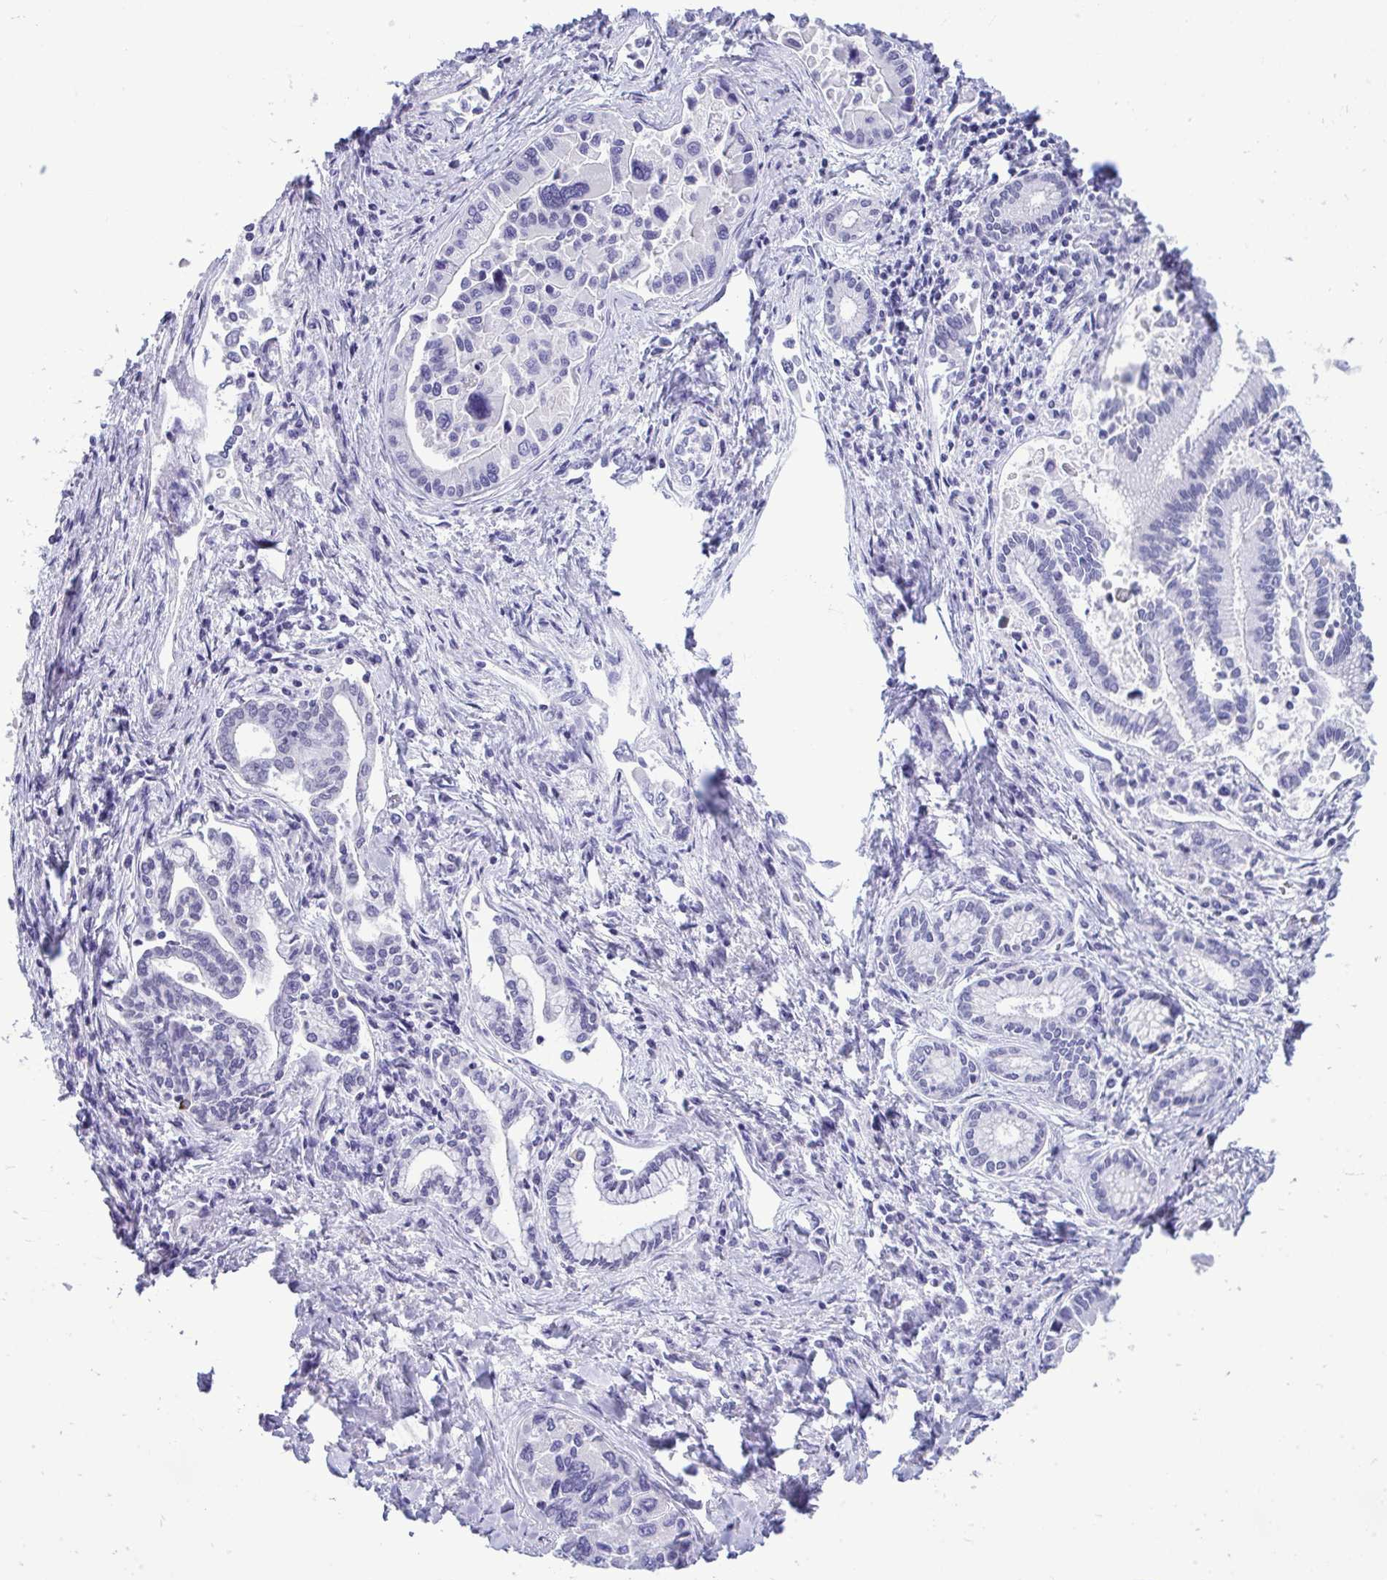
{"staining": {"intensity": "negative", "quantity": "none", "location": "none"}, "tissue": "liver cancer", "cell_type": "Tumor cells", "image_type": "cancer", "snomed": [{"axis": "morphology", "description": "Cholangiocarcinoma"}, {"axis": "topography", "description": "Liver"}], "caption": "Tumor cells show no significant positivity in liver cancer. (Brightfield microscopy of DAB (3,3'-diaminobenzidine) immunohistochemistry (IHC) at high magnification).", "gene": "PRM2", "patient": {"sex": "male", "age": 66}}